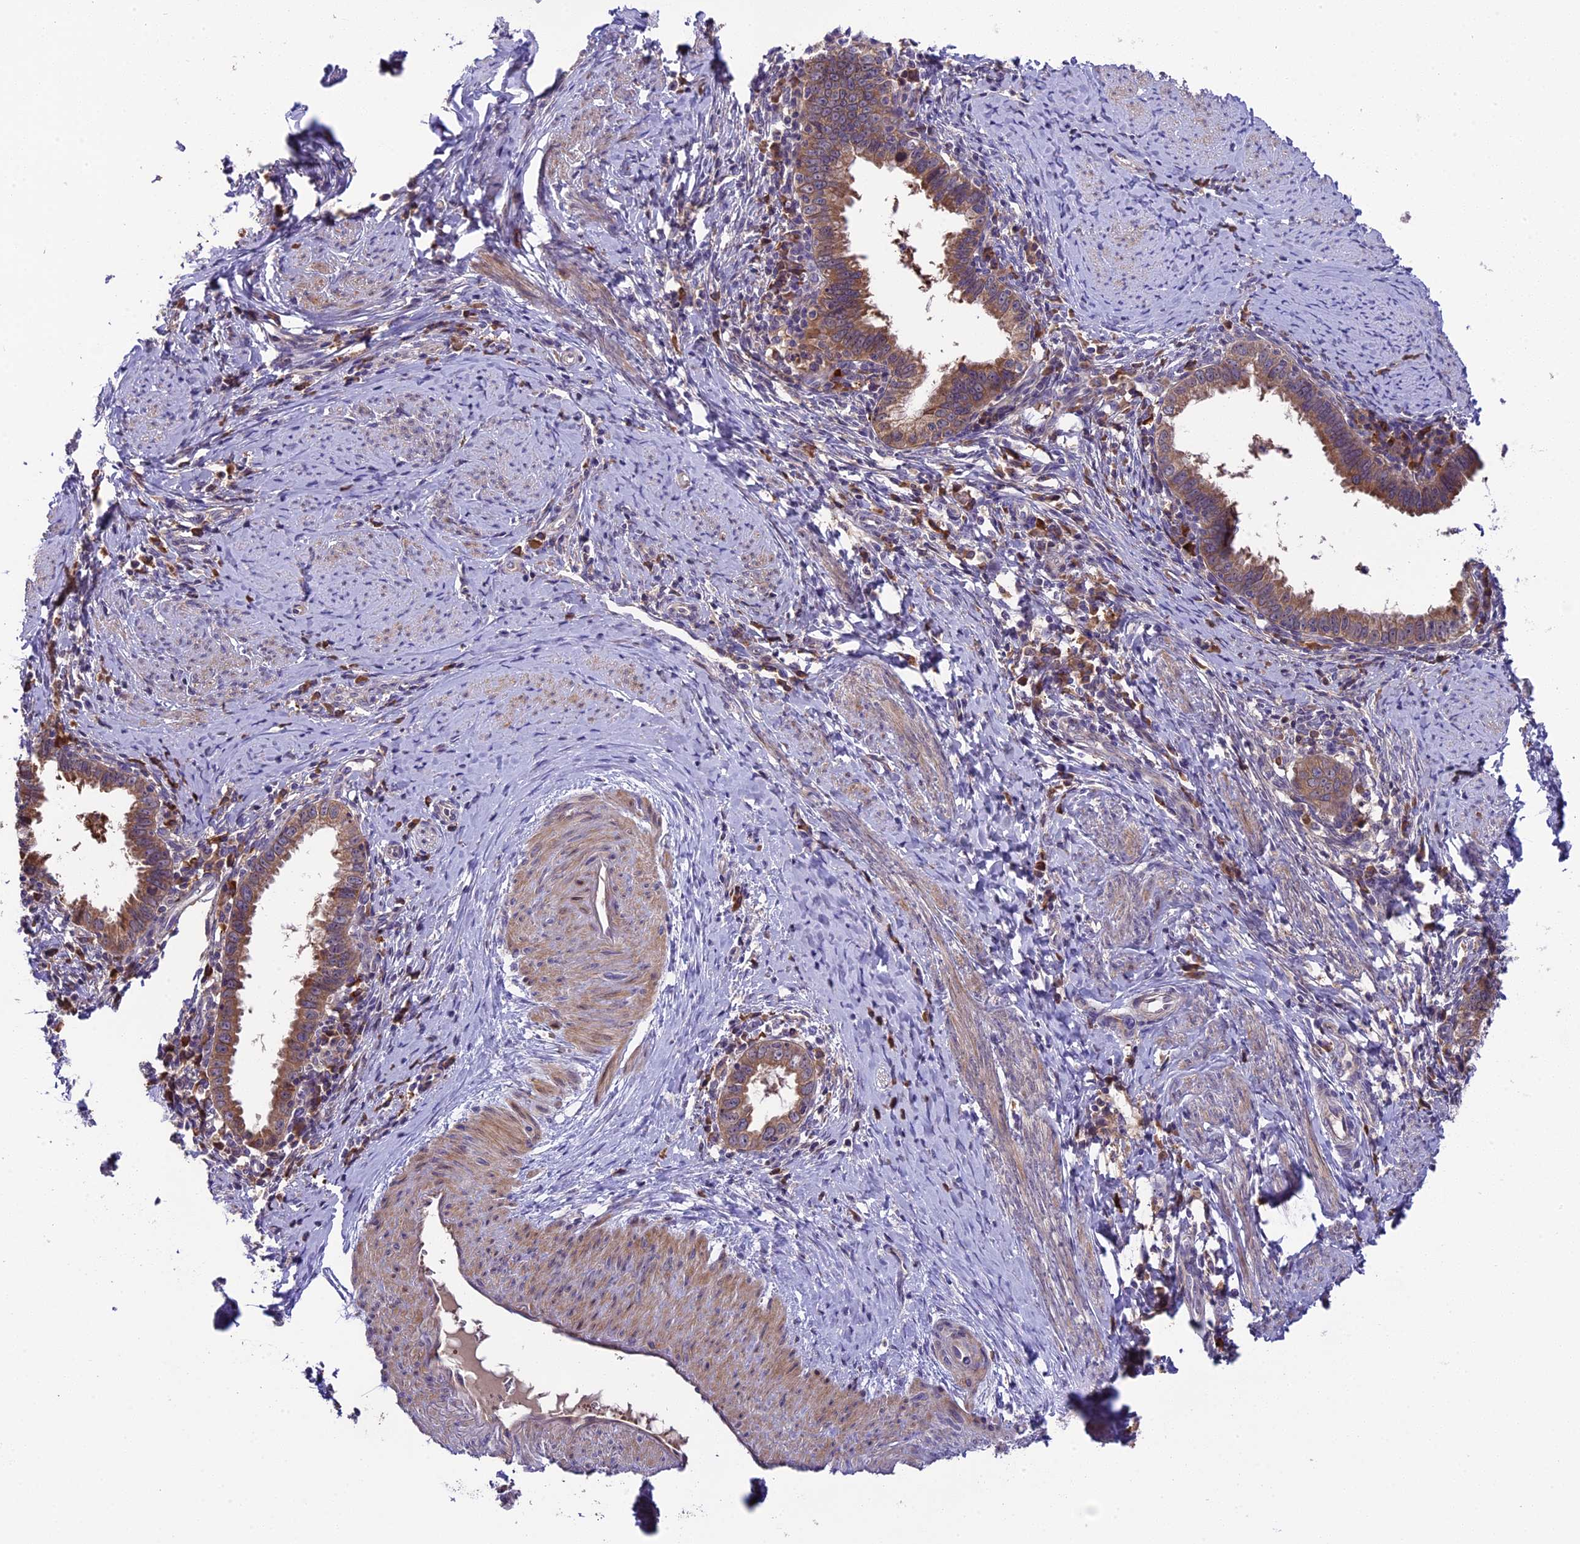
{"staining": {"intensity": "moderate", "quantity": ">75%", "location": "cytoplasmic/membranous"}, "tissue": "cervical cancer", "cell_type": "Tumor cells", "image_type": "cancer", "snomed": [{"axis": "morphology", "description": "Adenocarcinoma, NOS"}, {"axis": "topography", "description": "Cervix"}], "caption": "Protein expression analysis of human cervical adenocarcinoma reveals moderate cytoplasmic/membranous staining in approximately >75% of tumor cells.", "gene": "ABCC10", "patient": {"sex": "female", "age": 36}}